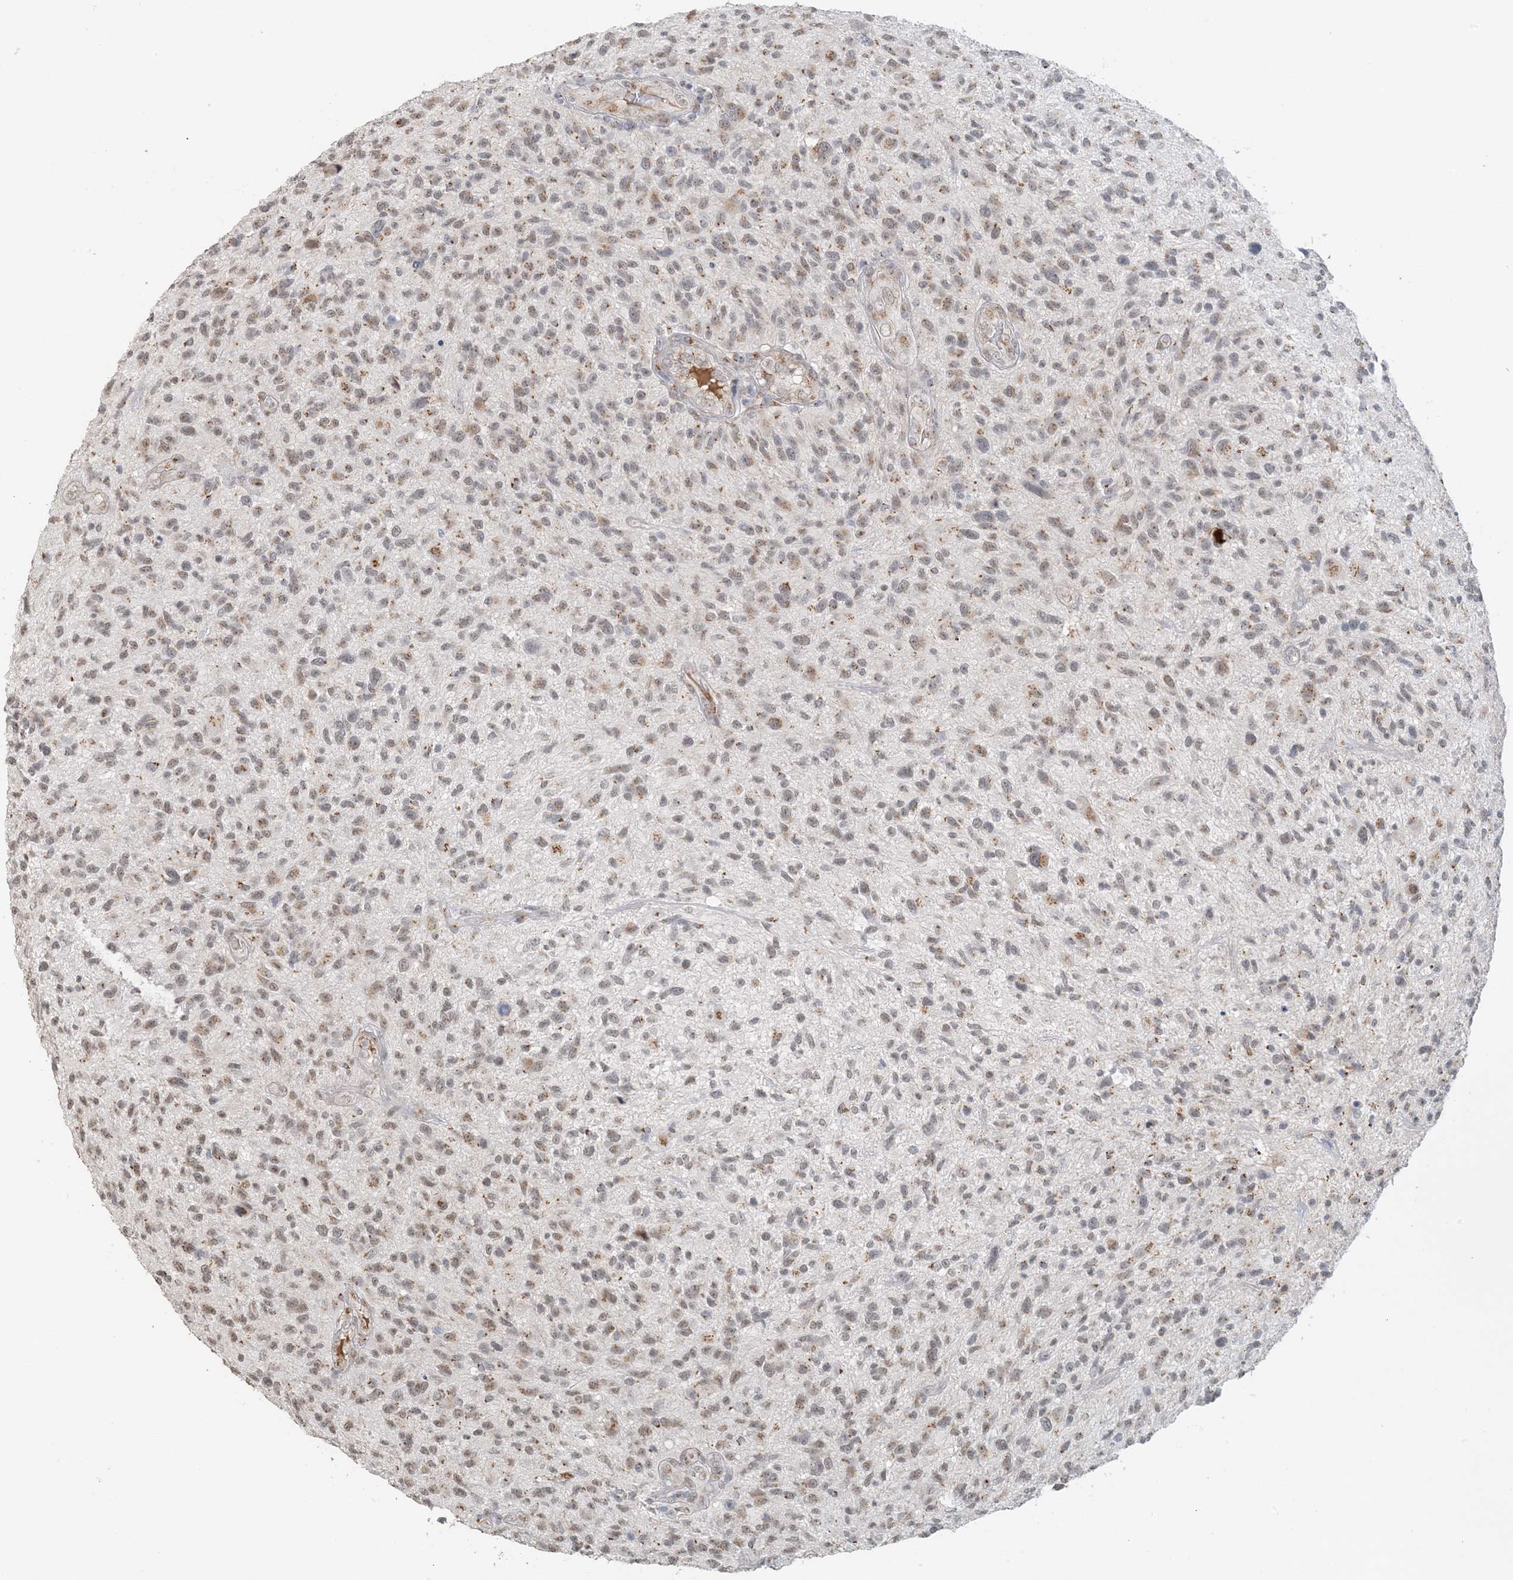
{"staining": {"intensity": "weak", "quantity": "25%-75%", "location": "cytoplasmic/membranous,nuclear"}, "tissue": "glioma", "cell_type": "Tumor cells", "image_type": "cancer", "snomed": [{"axis": "morphology", "description": "Glioma, malignant, High grade"}, {"axis": "topography", "description": "Brain"}], "caption": "A brown stain shows weak cytoplasmic/membranous and nuclear staining of a protein in human malignant high-grade glioma tumor cells.", "gene": "ZCCHC4", "patient": {"sex": "male", "age": 47}}